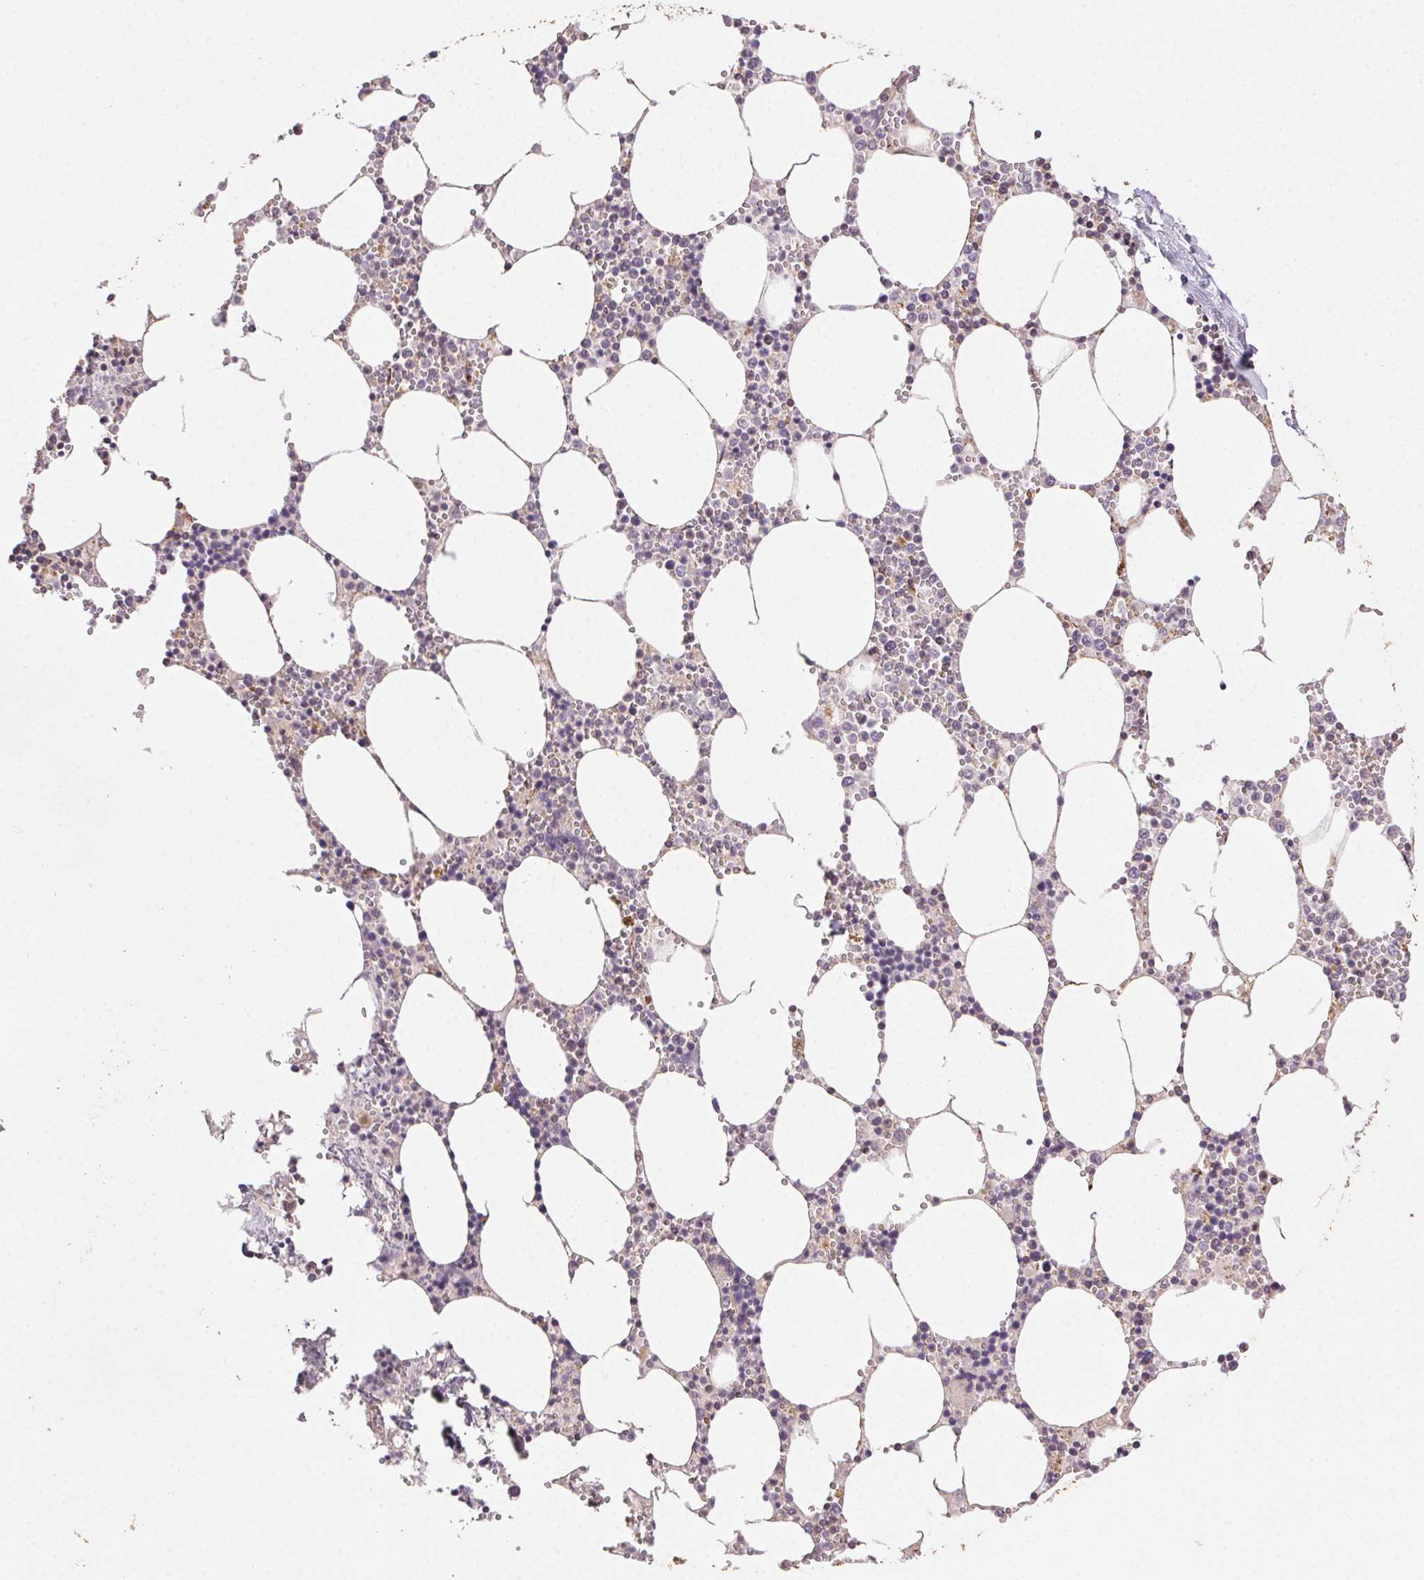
{"staining": {"intensity": "negative", "quantity": "none", "location": "none"}, "tissue": "bone marrow", "cell_type": "Hematopoietic cells", "image_type": "normal", "snomed": [{"axis": "morphology", "description": "Normal tissue, NOS"}, {"axis": "topography", "description": "Bone marrow"}], "caption": "A histopathology image of bone marrow stained for a protein reveals no brown staining in hematopoietic cells.", "gene": "FNBP1L", "patient": {"sex": "male", "age": 54}}